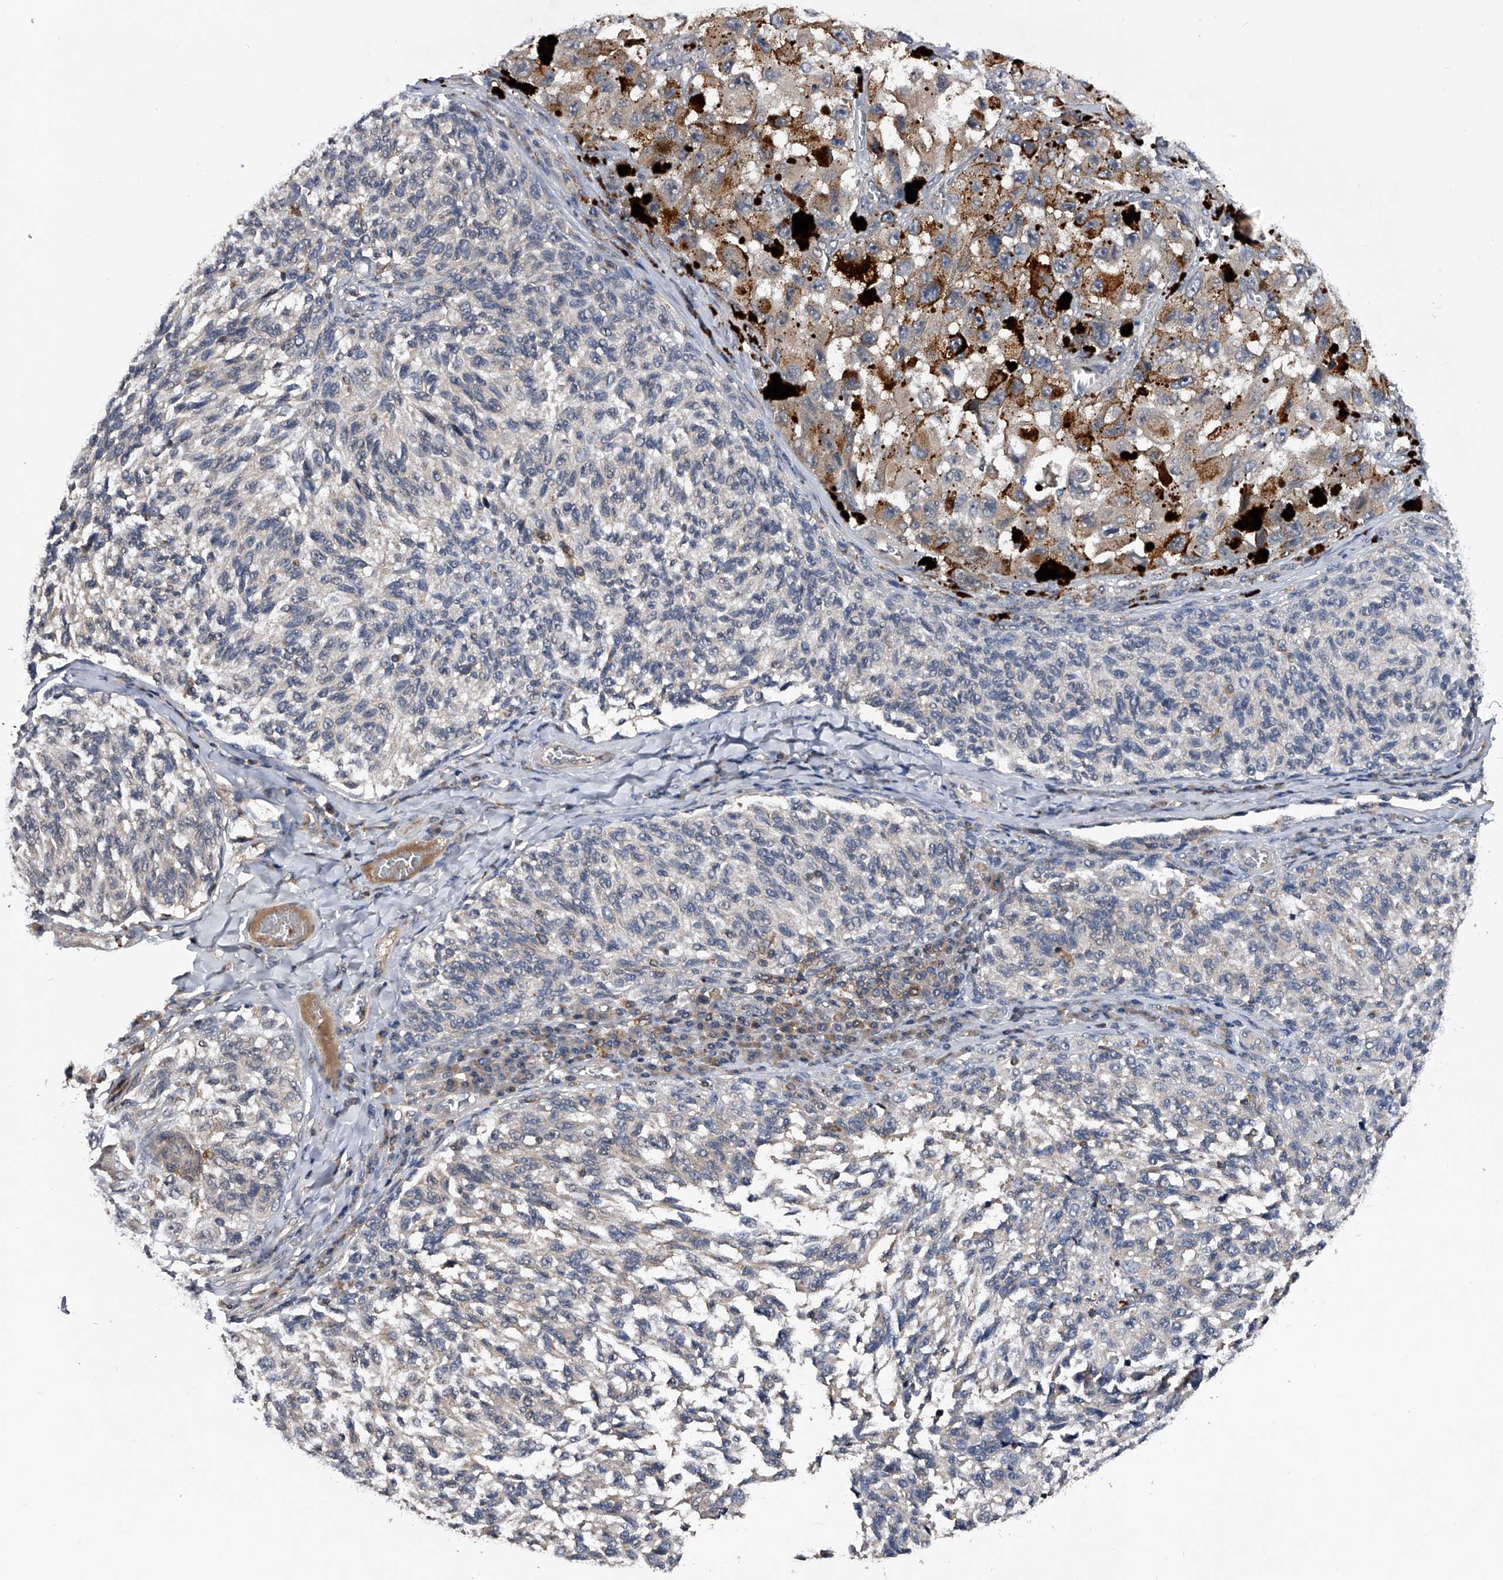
{"staining": {"intensity": "negative", "quantity": "none", "location": "none"}, "tissue": "melanoma", "cell_type": "Tumor cells", "image_type": "cancer", "snomed": [{"axis": "morphology", "description": "Malignant melanoma, NOS"}, {"axis": "topography", "description": "Skin"}], "caption": "Immunohistochemical staining of human malignant melanoma shows no significant expression in tumor cells. (Stains: DAB (3,3'-diaminobenzidine) immunohistochemistry with hematoxylin counter stain, Microscopy: brightfield microscopy at high magnification).", "gene": "ZNF30", "patient": {"sex": "female", "age": 73}}